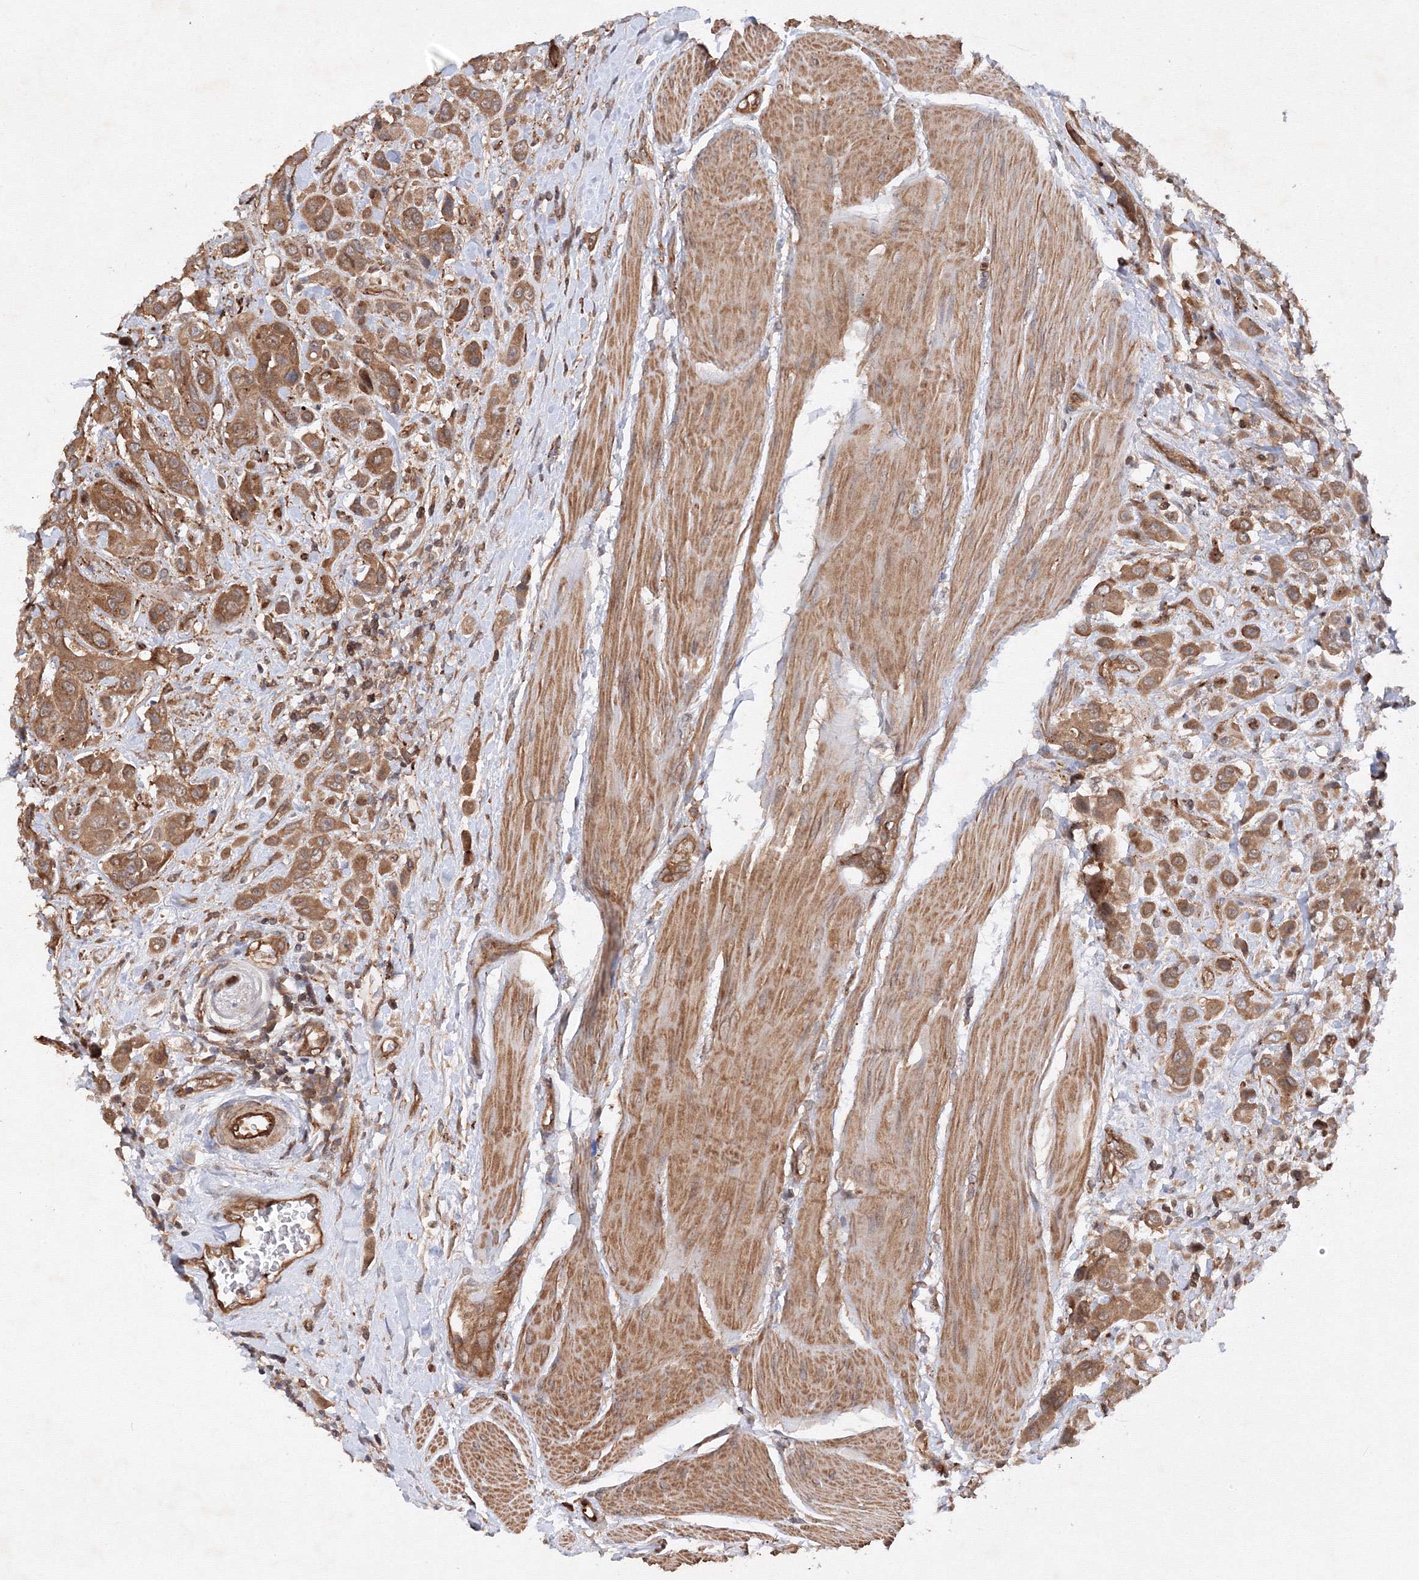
{"staining": {"intensity": "moderate", "quantity": ">75%", "location": "cytoplasmic/membranous"}, "tissue": "urothelial cancer", "cell_type": "Tumor cells", "image_type": "cancer", "snomed": [{"axis": "morphology", "description": "Urothelial carcinoma, High grade"}, {"axis": "topography", "description": "Urinary bladder"}], "caption": "The photomicrograph shows staining of high-grade urothelial carcinoma, revealing moderate cytoplasmic/membranous protein expression (brown color) within tumor cells.", "gene": "DCTD", "patient": {"sex": "male", "age": 50}}